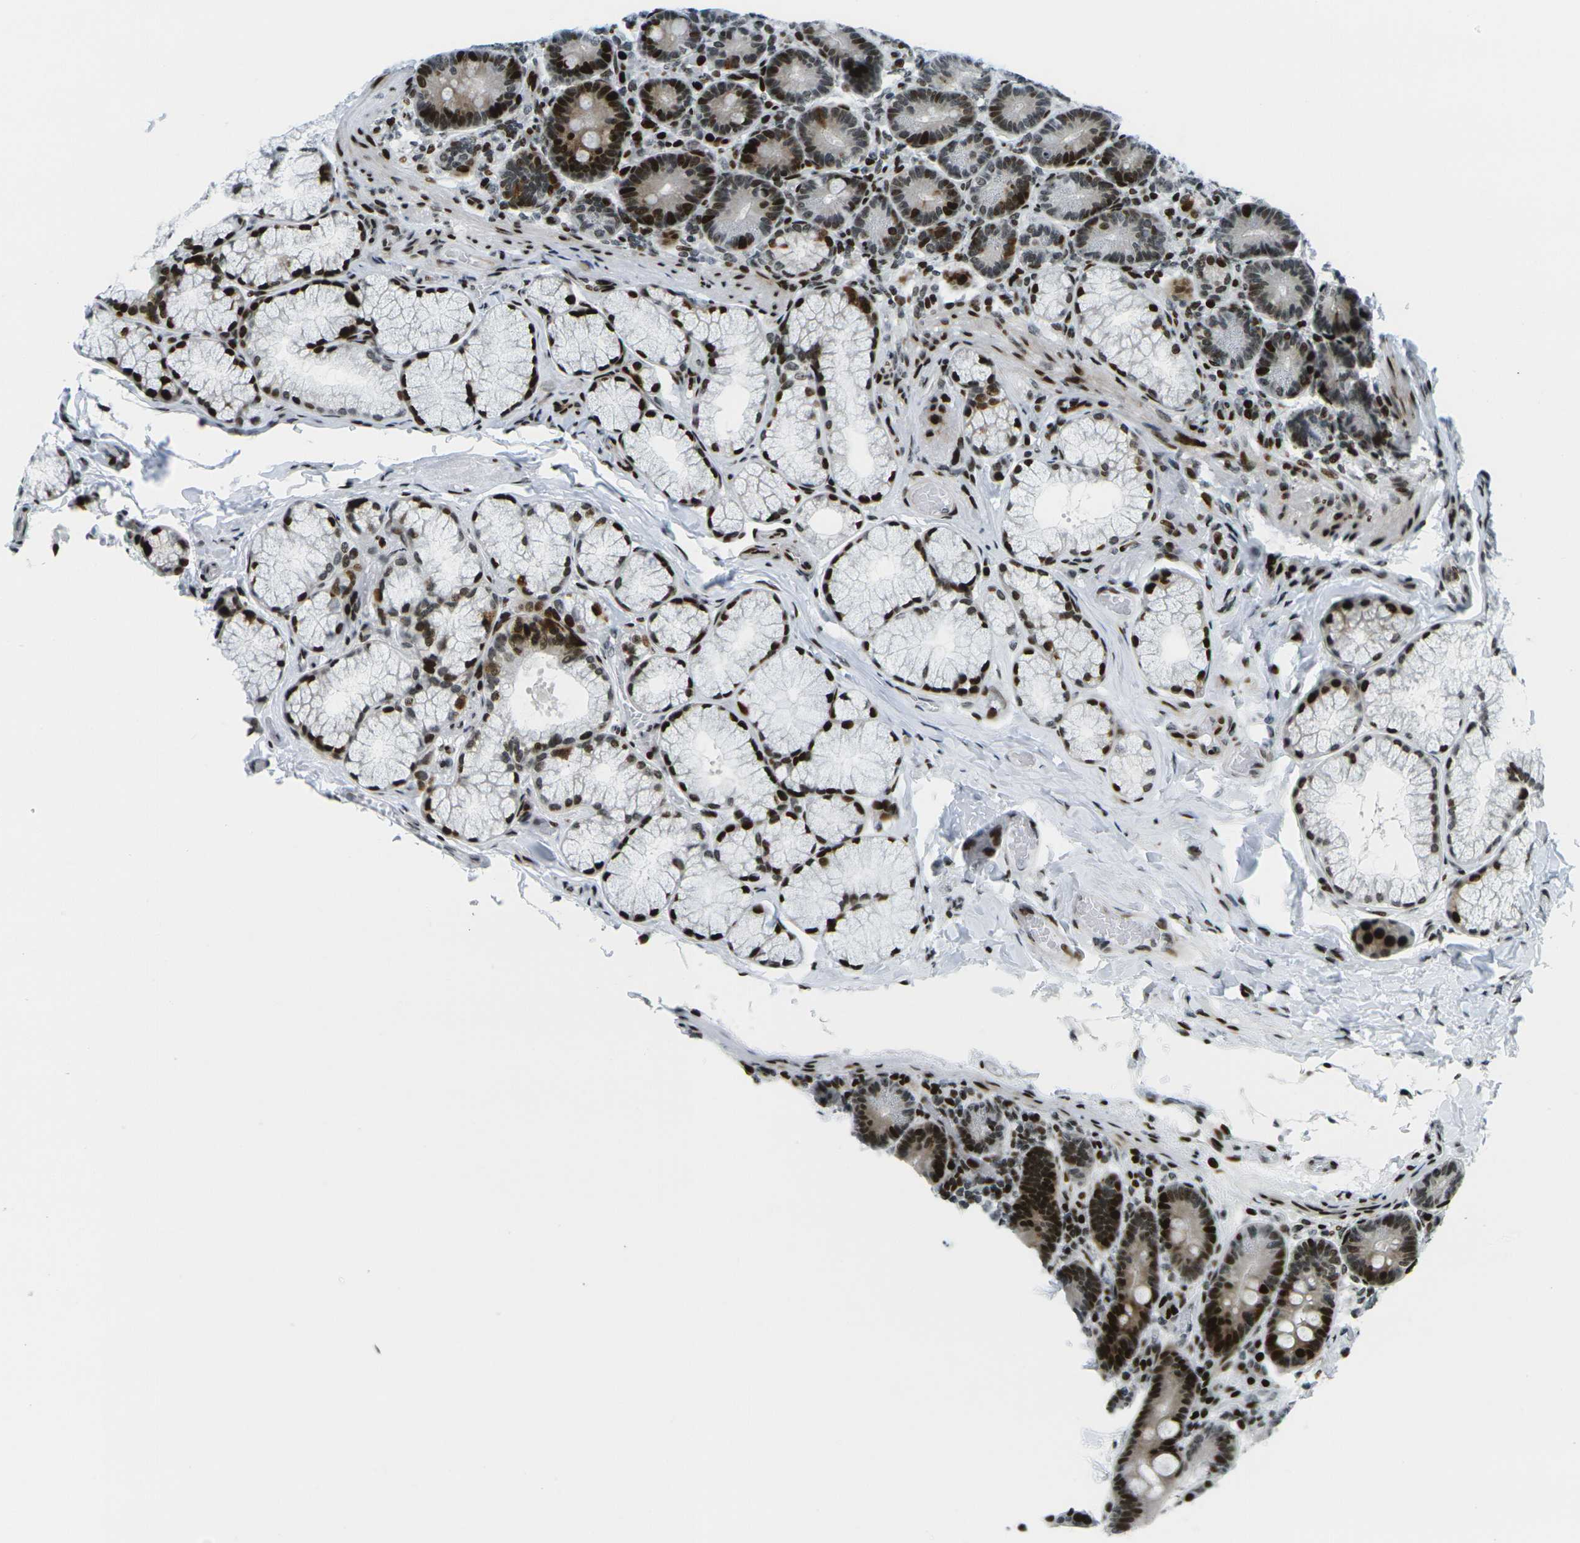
{"staining": {"intensity": "strong", "quantity": ">75%", "location": "nuclear"}, "tissue": "duodenum", "cell_type": "Glandular cells", "image_type": "normal", "snomed": [{"axis": "morphology", "description": "Normal tissue, NOS"}, {"axis": "topography", "description": "Duodenum"}], "caption": "Human duodenum stained for a protein (brown) displays strong nuclear positive positivity in approximately >75% of glandular cells.", "gene": "H3", "patient": {"sex": "male", "age": 54}}